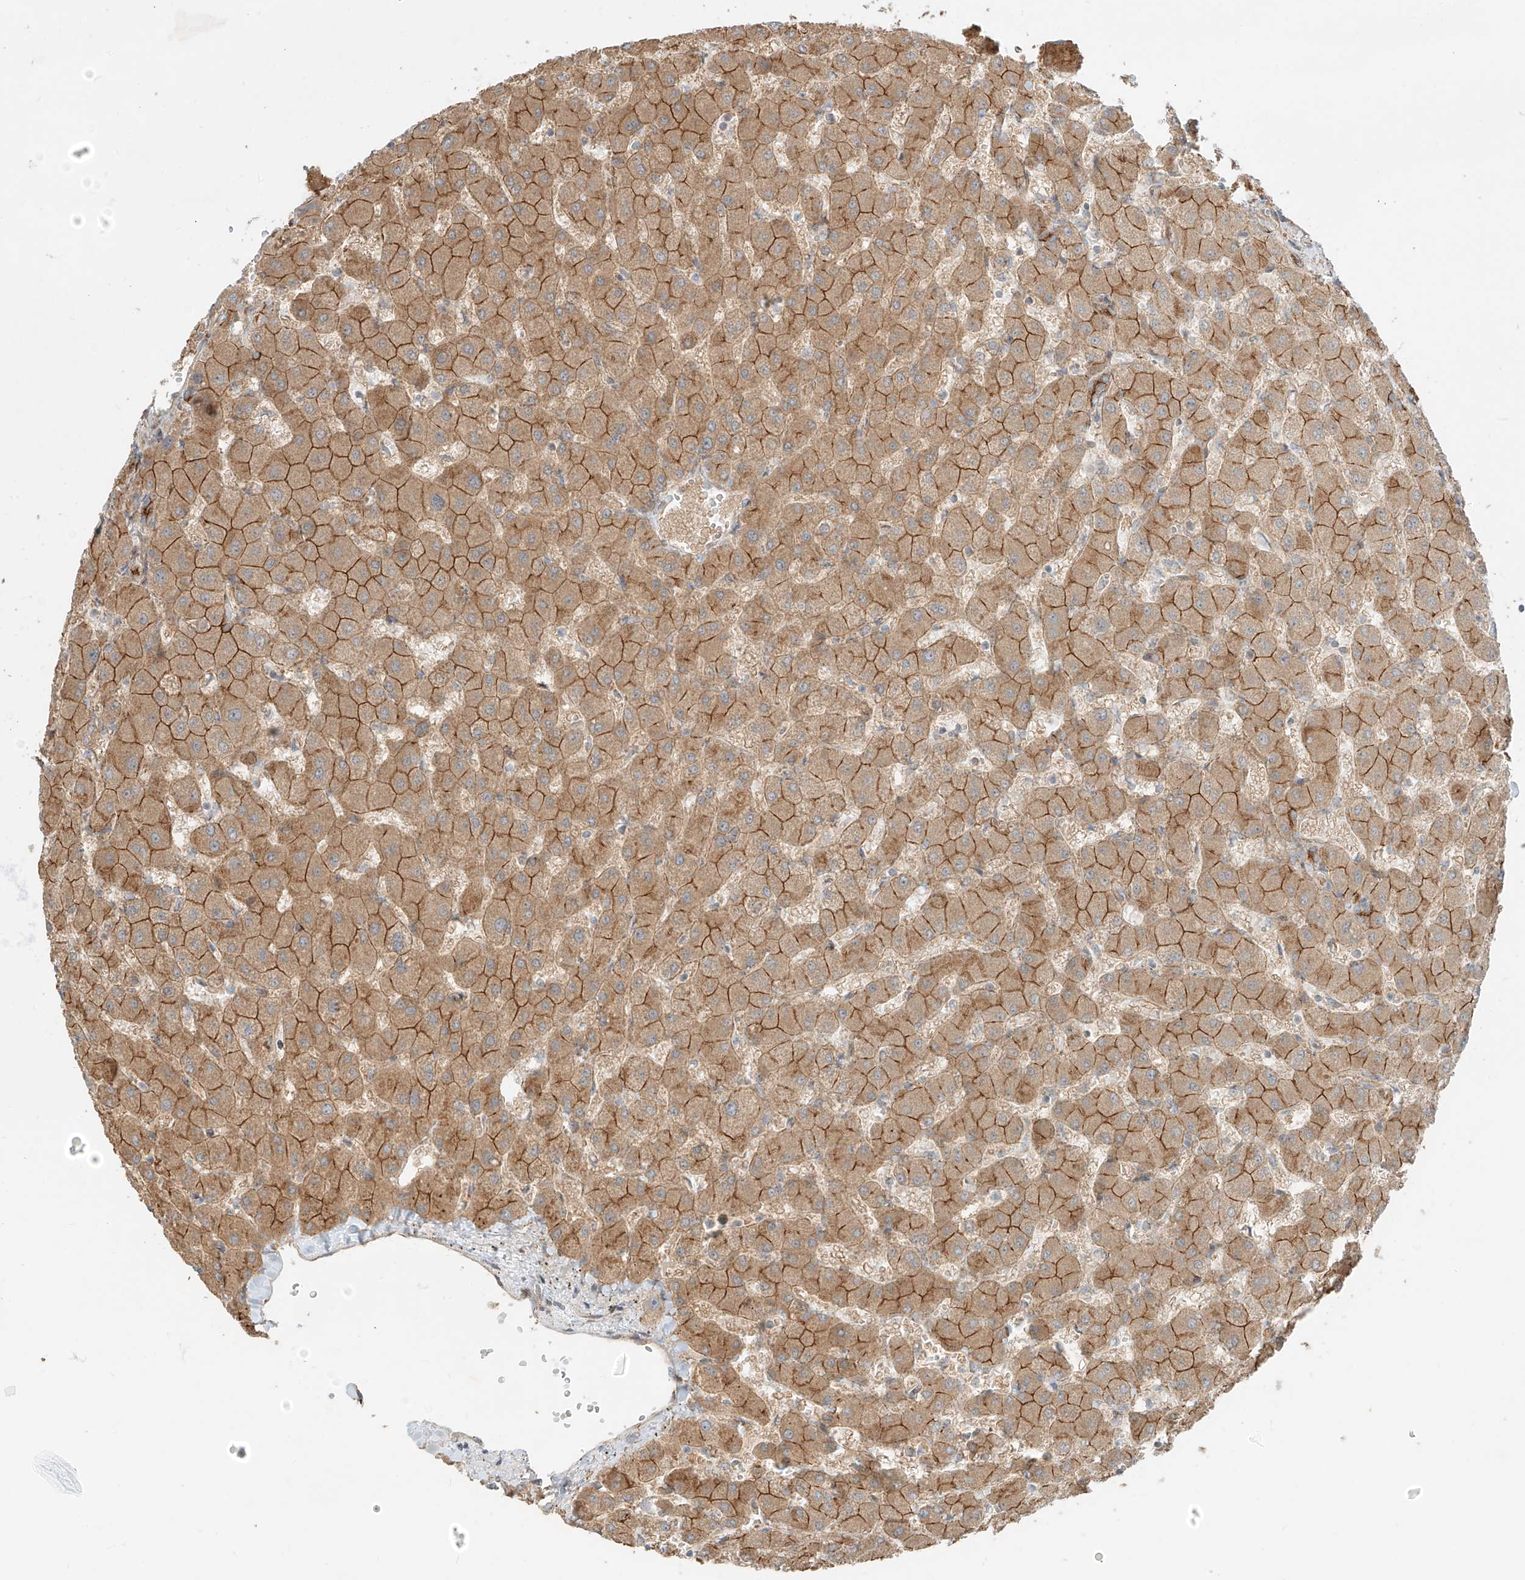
{"staining": {"intensity": "moderate", "quantity": ">75%", "location": "cytoplasmic/membranous"}, "tissue": "liver", "cell_type": "Cholangiocytes", "image_type": "normal", "snomed": [{"axis": "morphology", "description": "Normal tissue, NOS"}, {"axis": "topography", "description": "Liver"}], "caption": "High-power microscopy captured an IHC histopathology image of benign liver, revealing moderate cytoplasmic/membranous positivity in approximately >75% of cholangiocytes. The staining was performed using DAB, with brown indicating positive protein expression. Nuclei are stained blue with hematoxylin.", "gene": "ZNF287", "patient": {"sex": "female", "age": 63}}